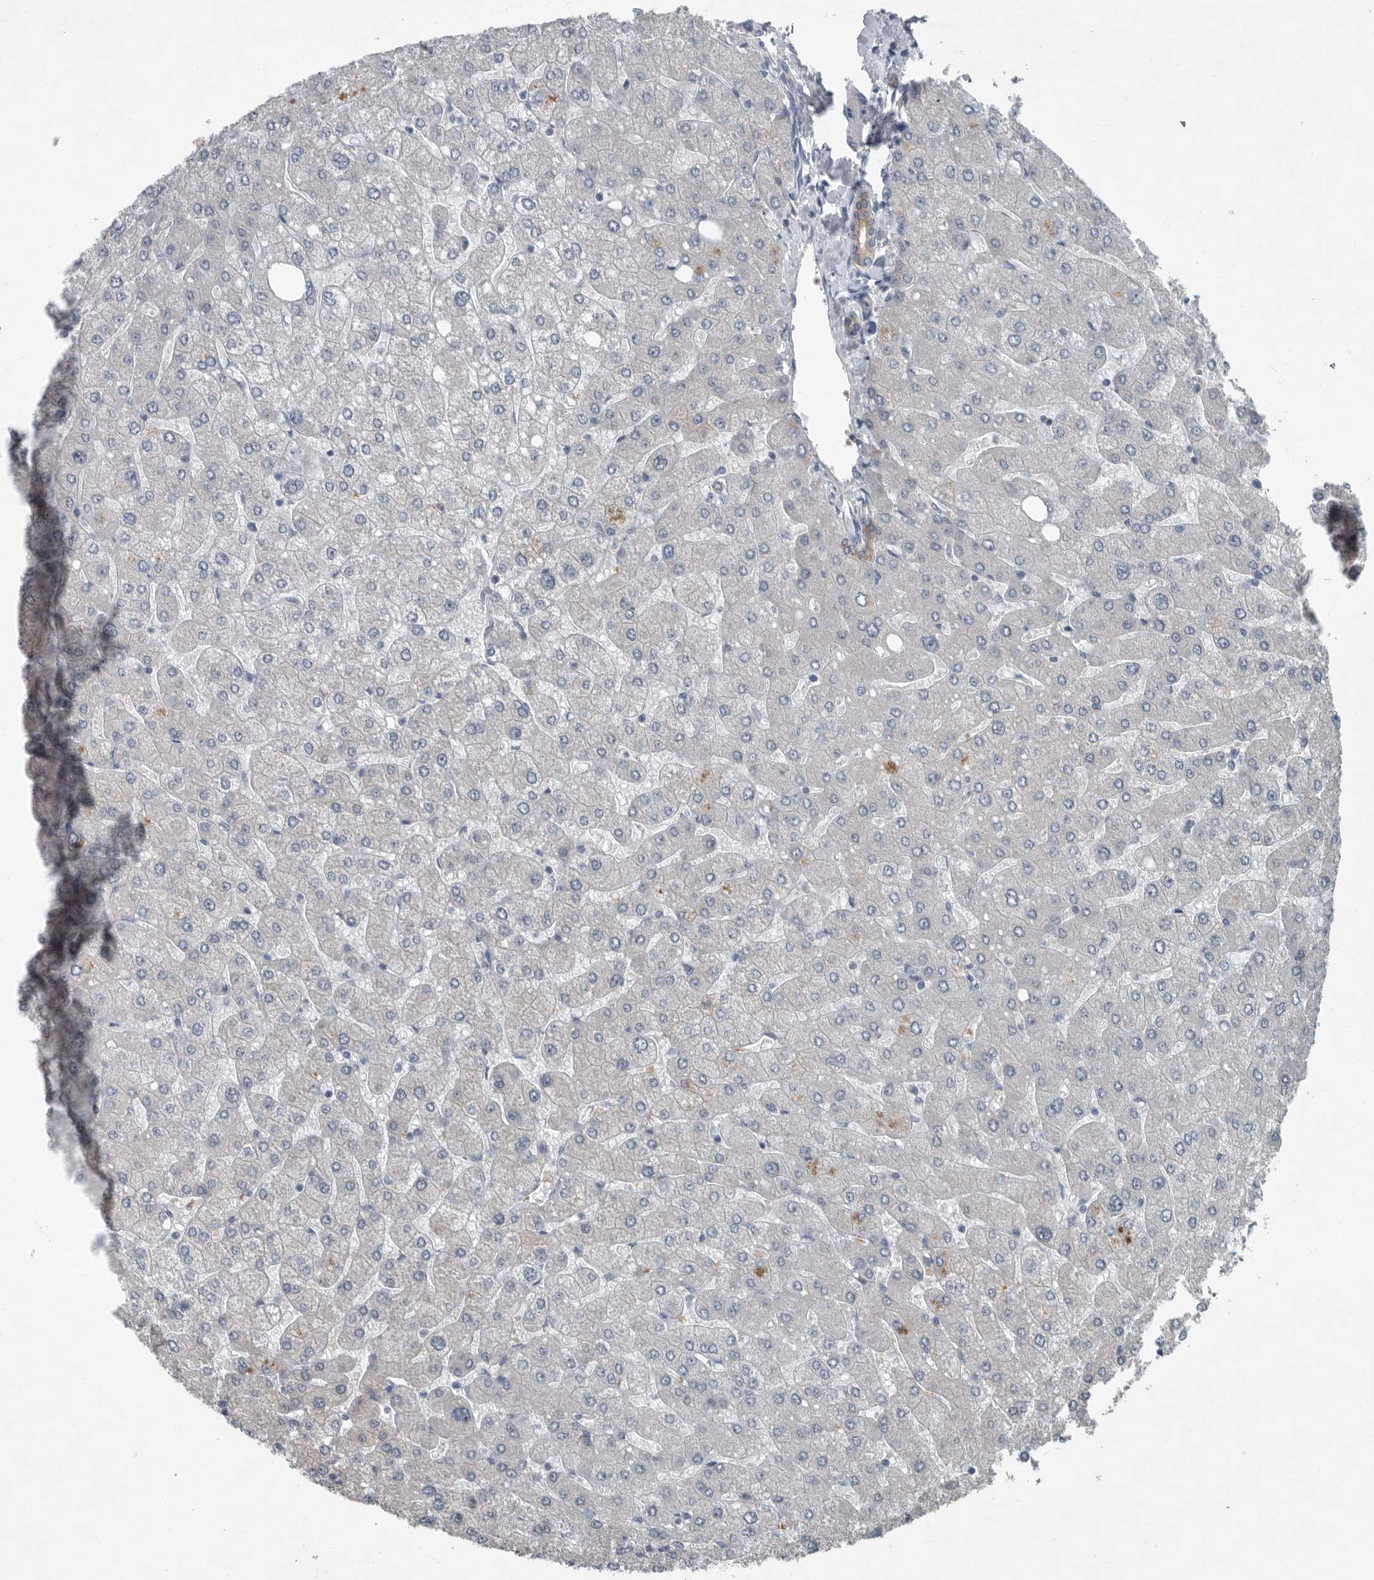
{"staining": {"intensity": "weak", "quantity": ">75%", "location": "cytoplasmic/membranous"}, "tissue": "liver", "cell_type": "Cholangiocytes", "image_type": "normal", "snomed": [{"axis": "morphology", "description": "Normal tissue, NOS"}, {"axis": "topography", "description": "Liver"}], "caption": "Weak cytoplasmic/membranous protein positivity is present in approximately >75% of cholangiocytes in liver. The staining was performed using DAB (3,3'-diaminobenzidine) to visualize the protein expression in brown, while the nuclei were stained in blue with hematoxylin (Magnification: 20x).", "gene": "MPP3", "patient": {"sex": "male", "age": 55}}